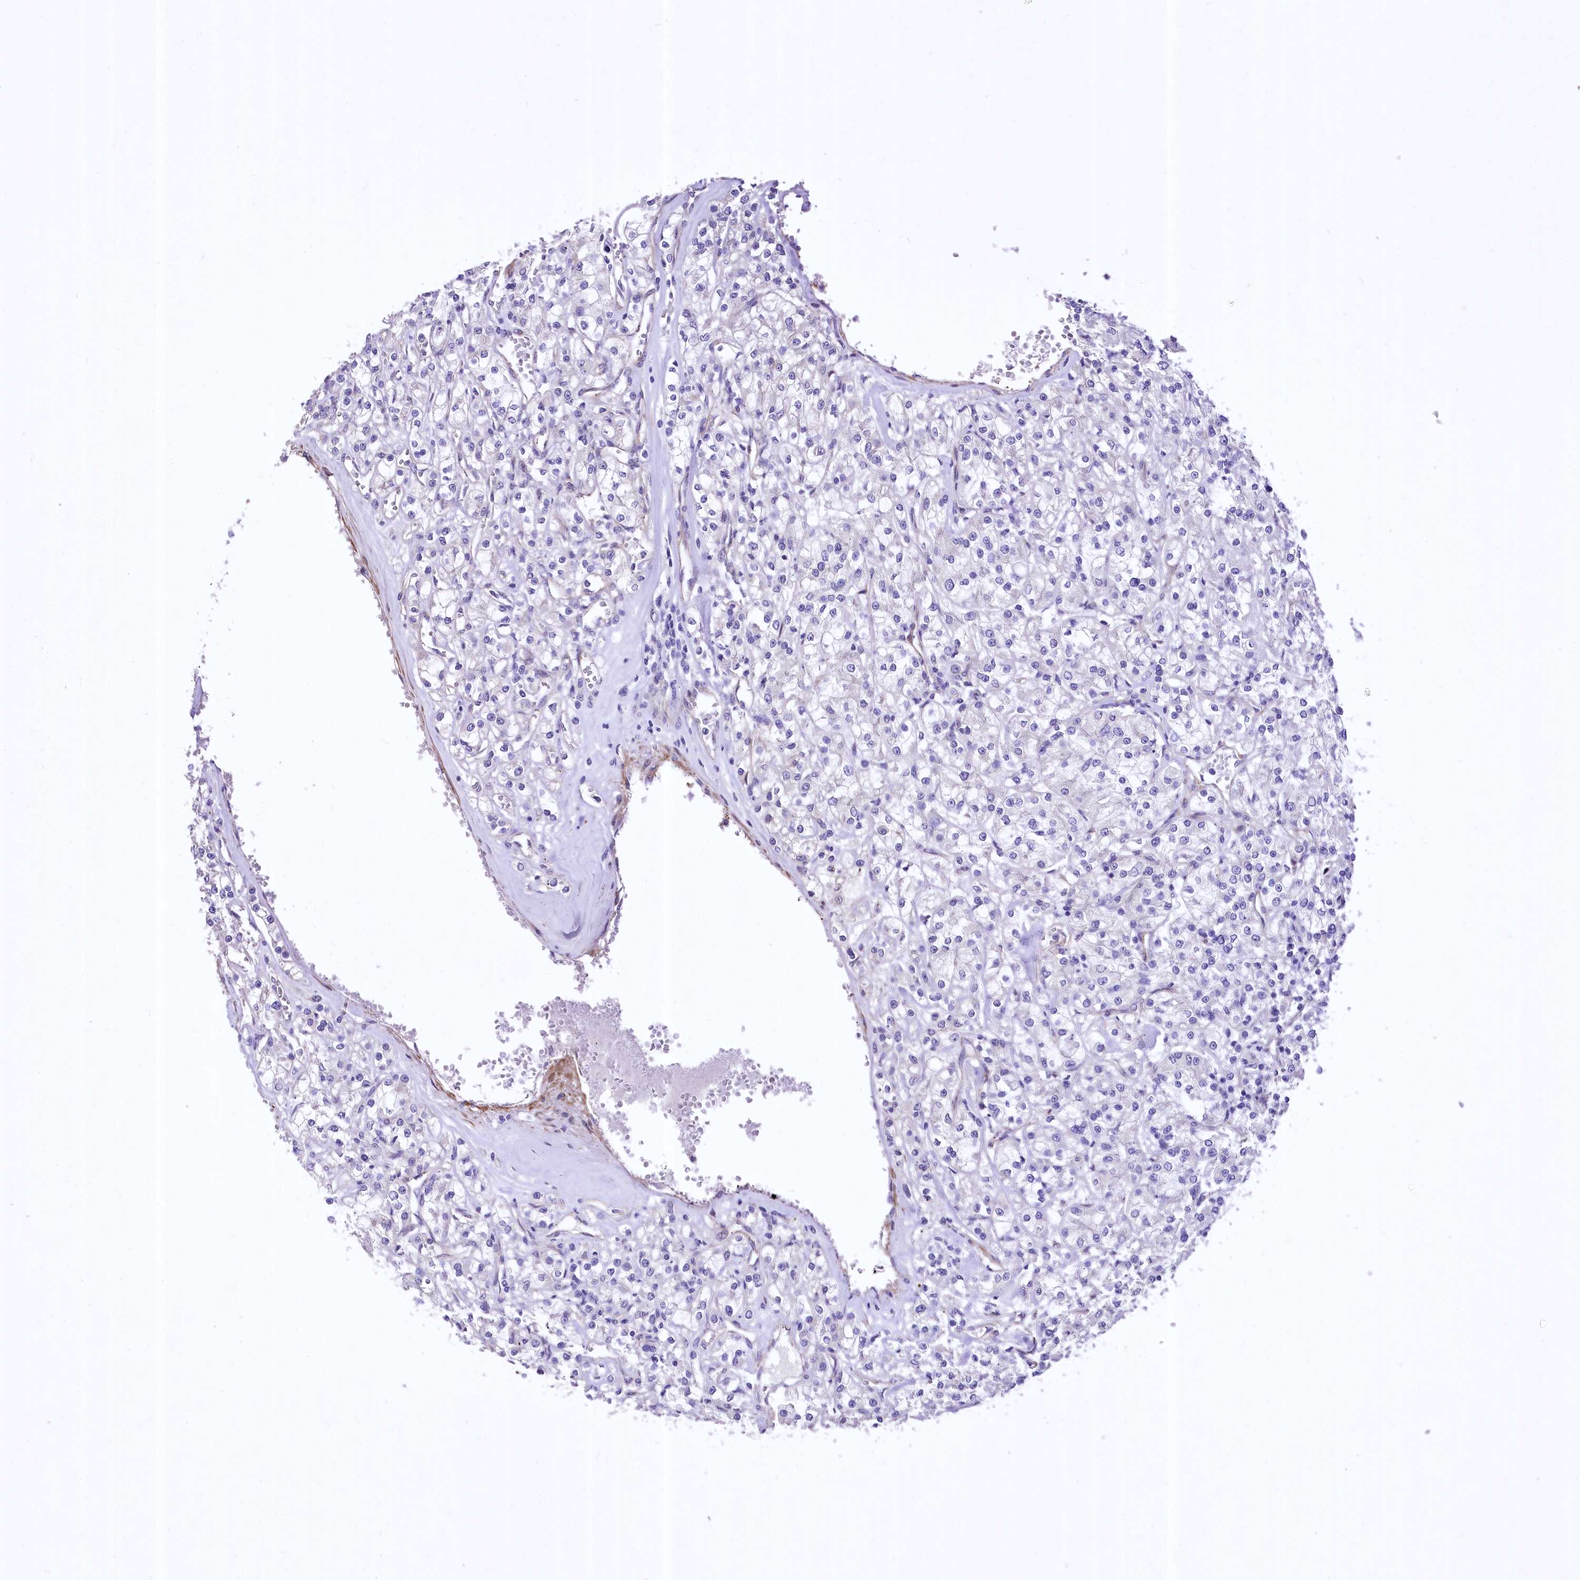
{"staining": {"intensity": "negative", "quantity": "none", "location": "none"}, "tissue": "renal cancer", "cell_type": "Tumor cells", "image_type": "cancer", "snomed": [{"axis": "morphology", "description": "Adenocarcinoma, NOS"}, {"axis": "topography", "description": "Kidney"}], "caption": "This is an IHC image of renal adenocarcinoma. There is no staining in tumor cells.", "gene": "RDH16", "patient": {"sex": "female", "age": 59}}